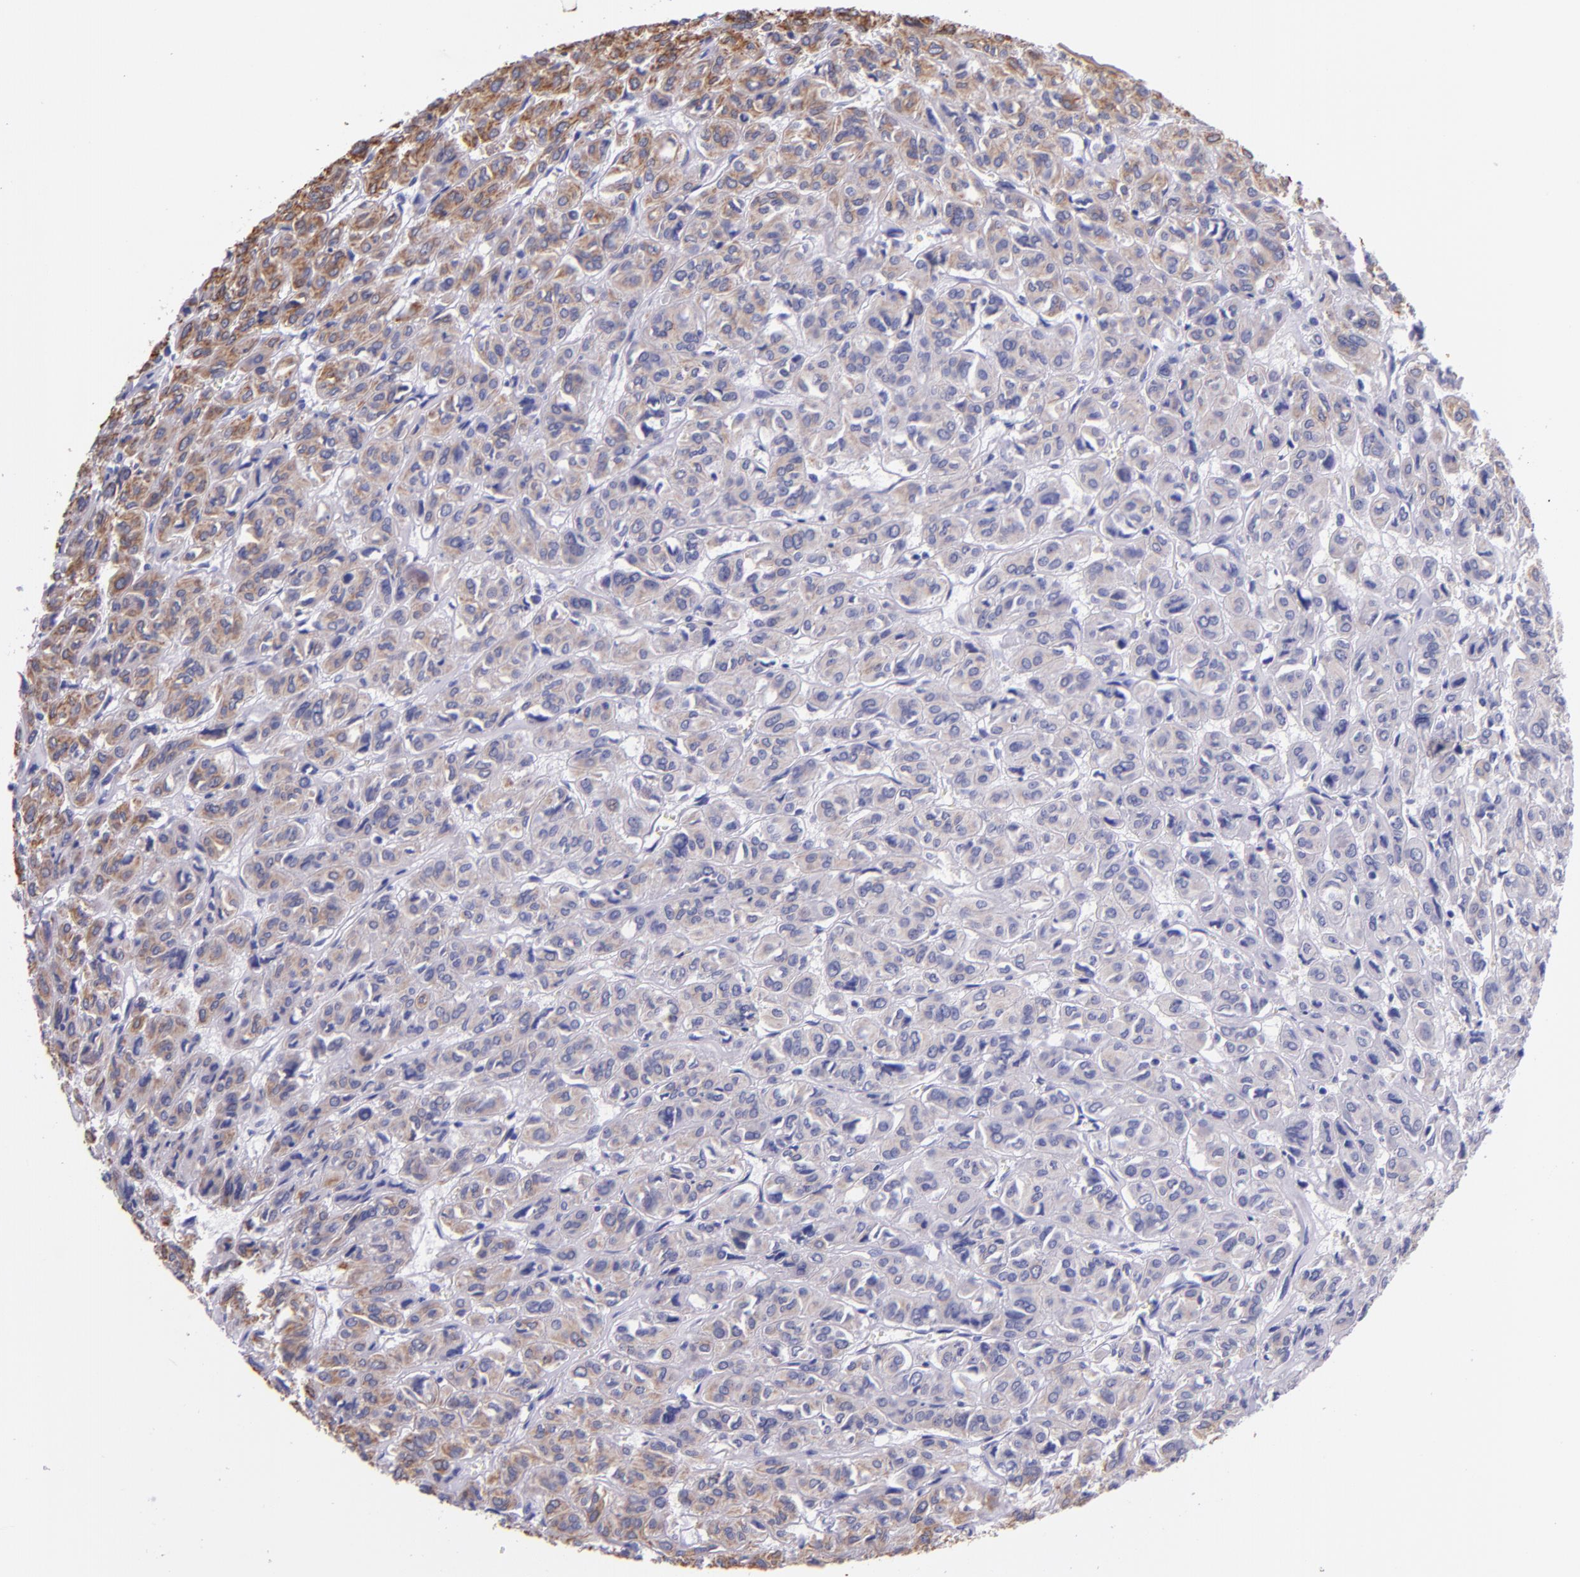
{"staining": {"intensity": "moderate", "quantity": "25%-75%", "location": "cytoplasmic/membranous"}, "tissue": "thyroid cancer", "cell_type": "Tumor cells", "image_type": "cancer", "snomed": [{"axis": "morphology", "description": "Follicular adenoma carcinoma, NOS"}, {"axis": "topography", "description": "Thyroid gland"}], "caption": "Human thyroid cancer stained for a protein (brown) shows moderate cytoplasmic/membranous positive staining in about 25%-75% of tumor cells.", "gene": "KRT4", "patient": {"sex": "female", "age": 71}}